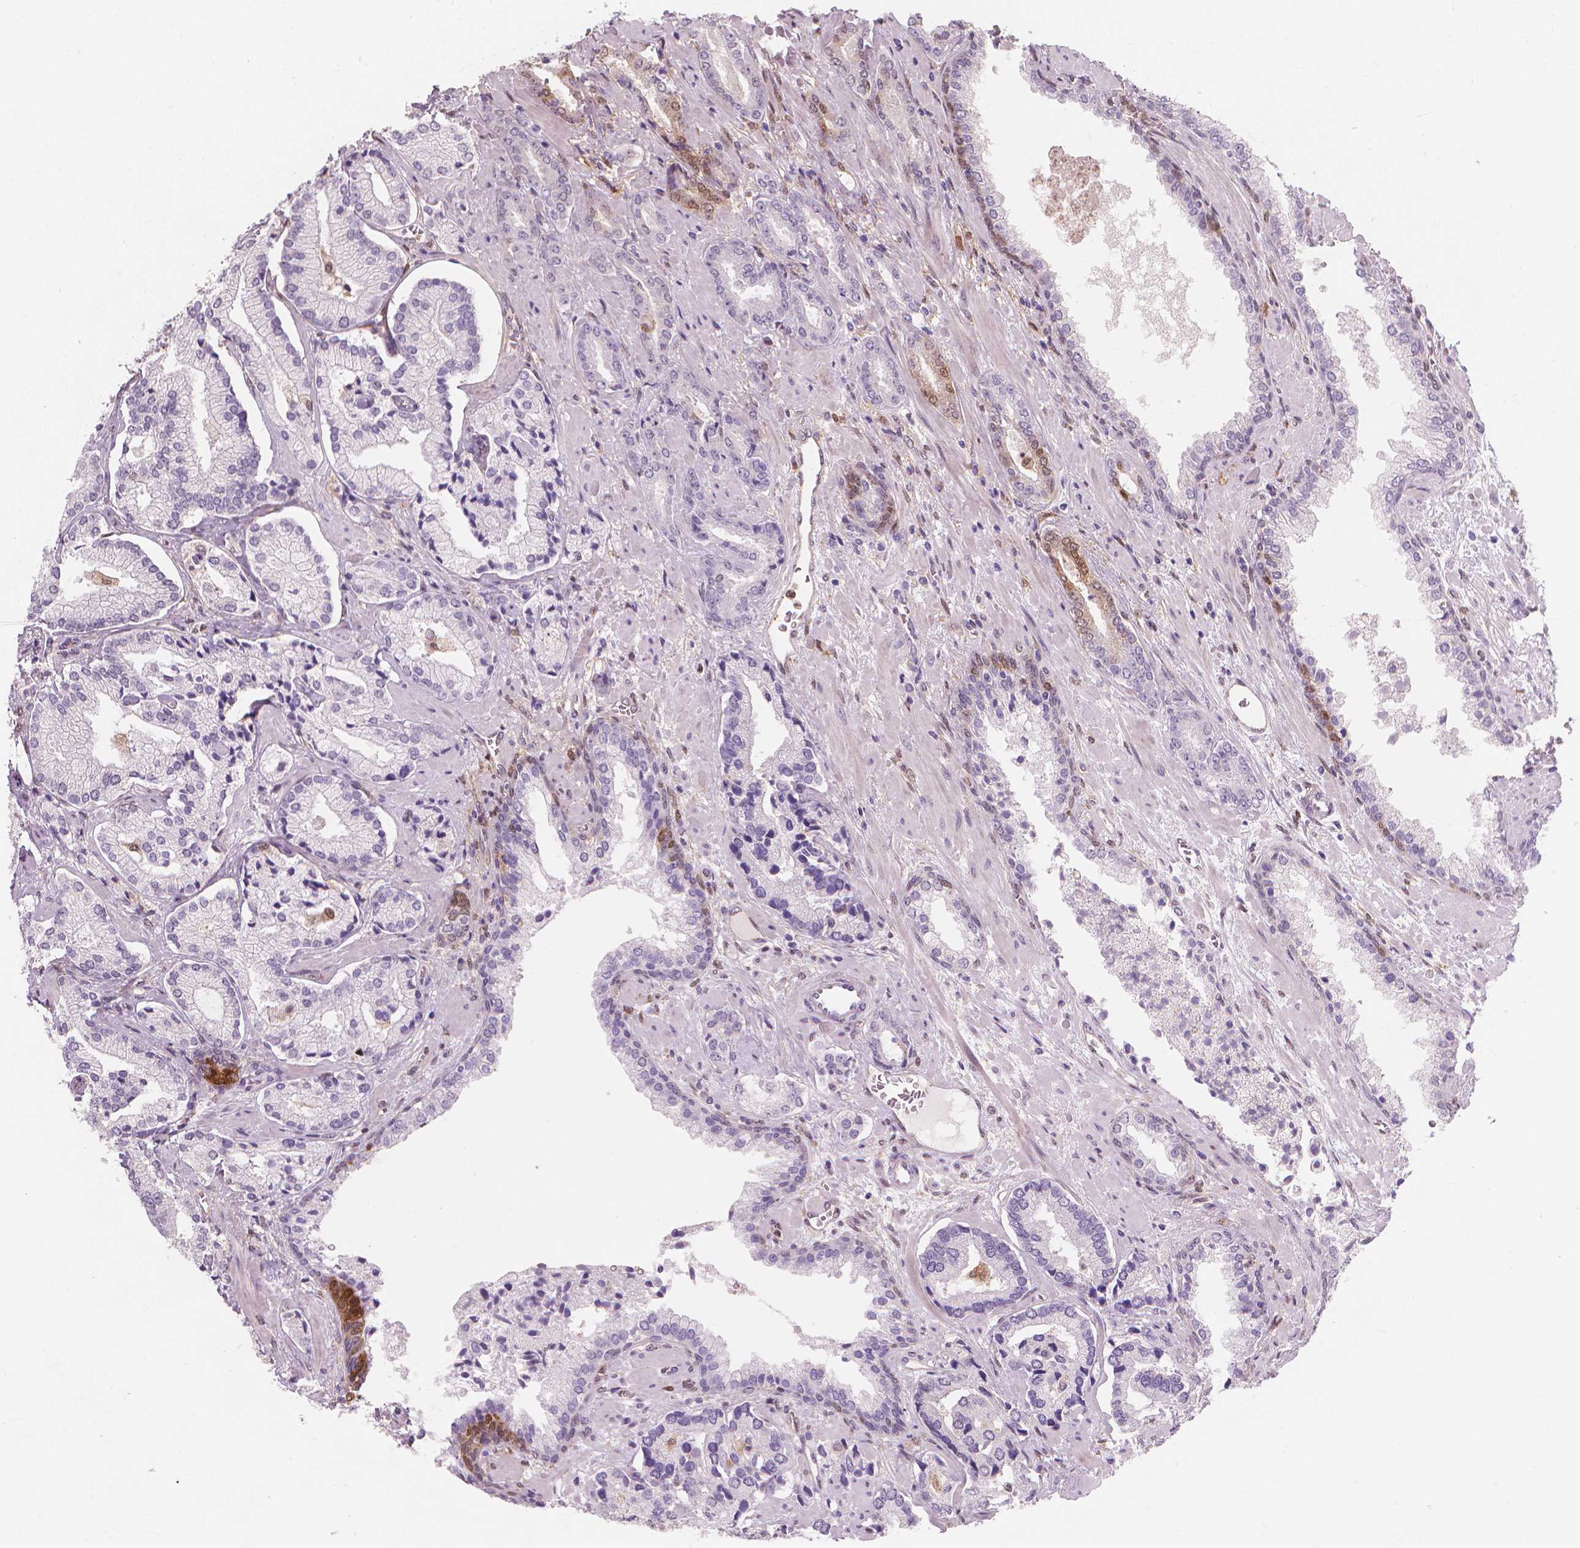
{"staining": {"intensity": "negative", "quantity": "none", "location": "none"}, "tissue": "prostate cancer", "cell_type": "Tumor cells", "image_type": "cancer", "snomed": [{"axis": "morphology", "description": "Adenocarcinoma, Low grade"}, {"axis": "topography", "description": "Prostate"}], "caption": "An image of human prostate cancer (low-grade adenocarcinoma) is negative for staining in tumor cells.", "gene": "TNFAIP2", "patient": {"sex": "male", "age": 61}}